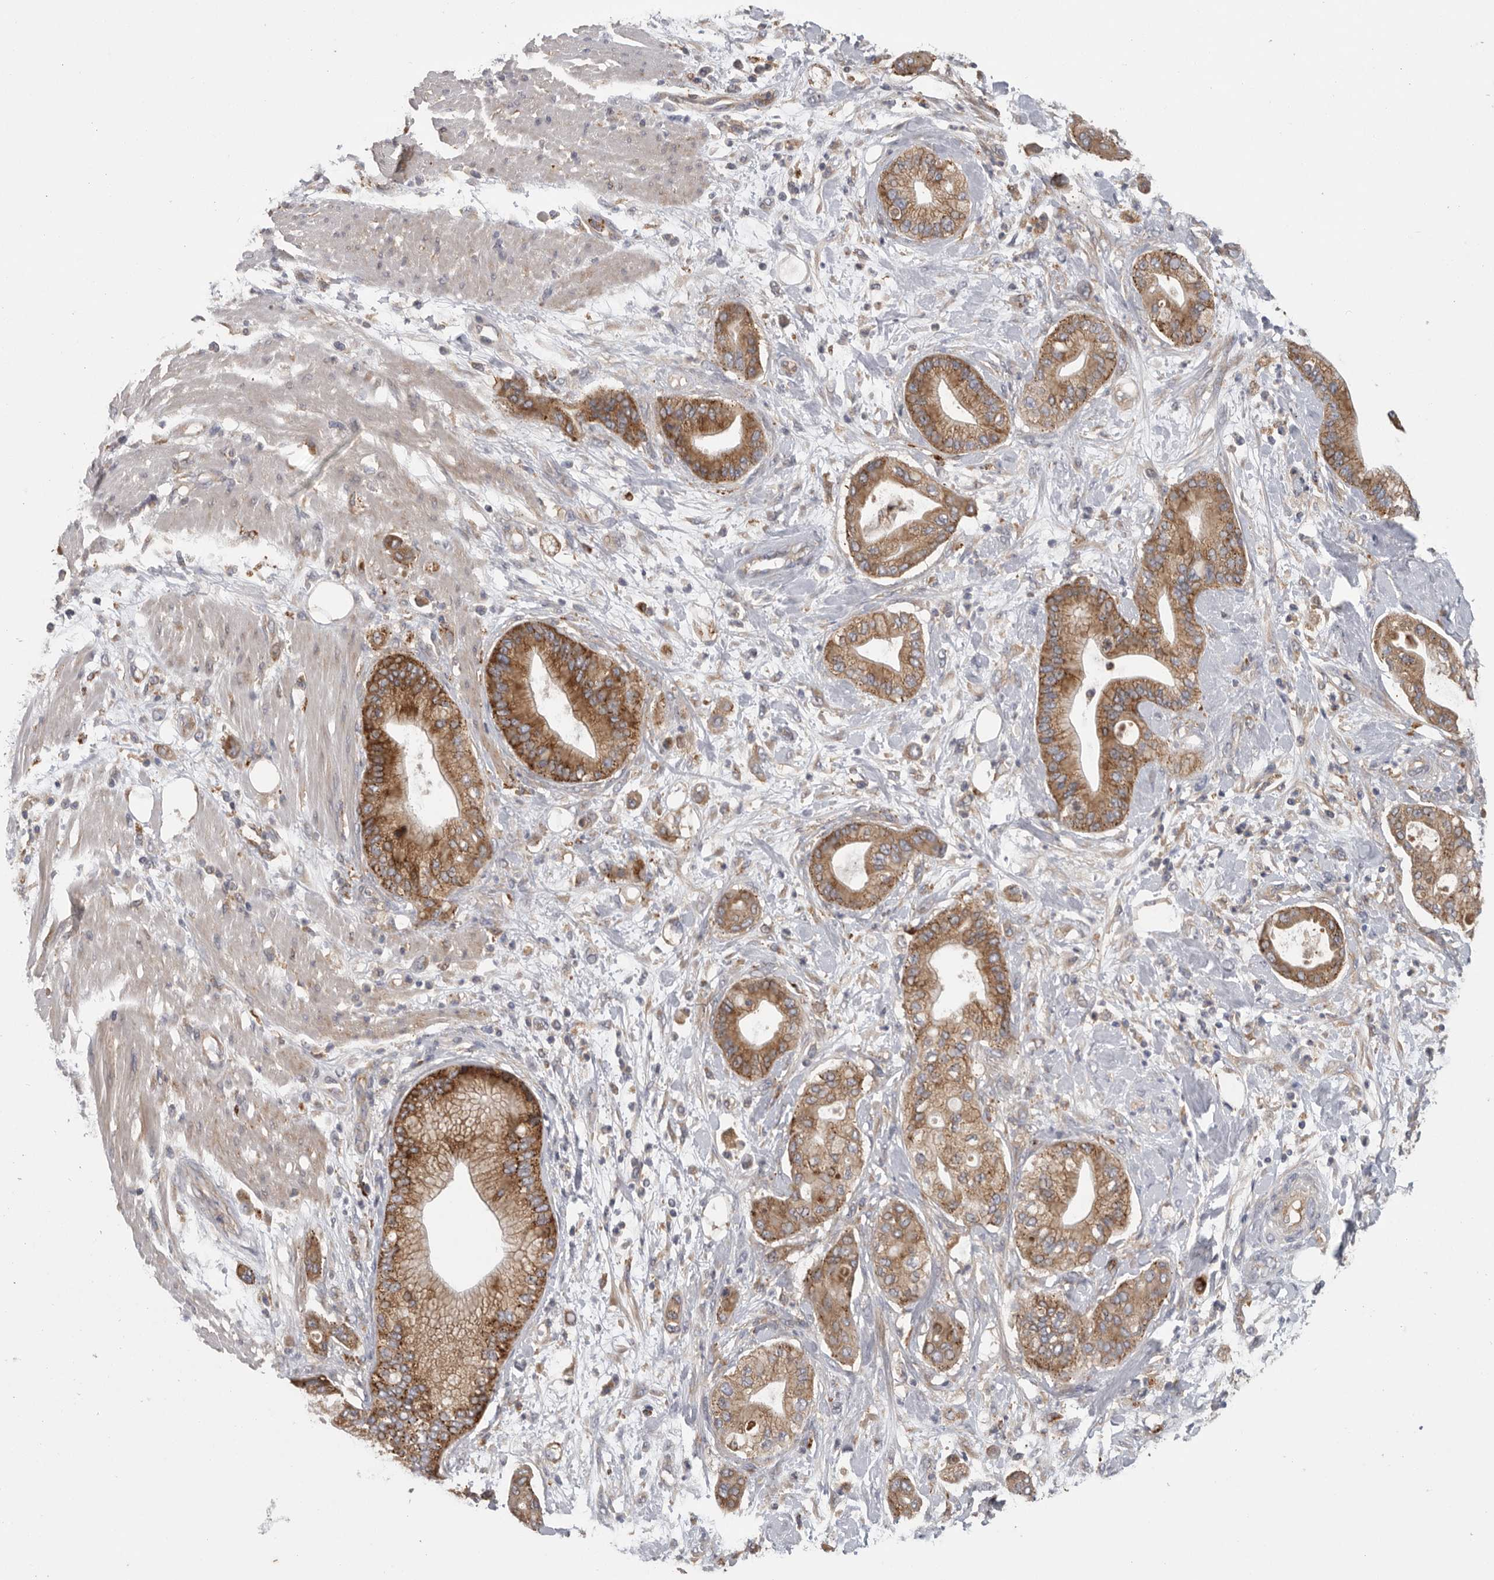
{"staining": {"intensity": "moderate", "quantity": ">75%", "location": "cytoplasmic/membranous"}, "tissue": "pancreatic cancer", "cell_type": "Tumor cells", "image_type": "cancer", "snomed": [{"axis": "morphology", "description": "Adenocarcinoma, NOS"}, {"axis": "morphology", "description": "Adenocarcinoma, metastatic, NOS"}, {"axis": "topography", "description": "Lymph node"}, {"axis": "topography", "description": "Pancreas"}, {"axis": "topography", "description": "Duodenum"}], "caption": "Protein expression analysis of human pancreatic adenocarcinoma reveals moderate cytoplasmic/membranous staining in about >75% of tumor cells. (Brightfield microscopy of DAB IHC at high magnification).", "gene": "C1orf109", "patient": {"sex": "female", "age": 64}}